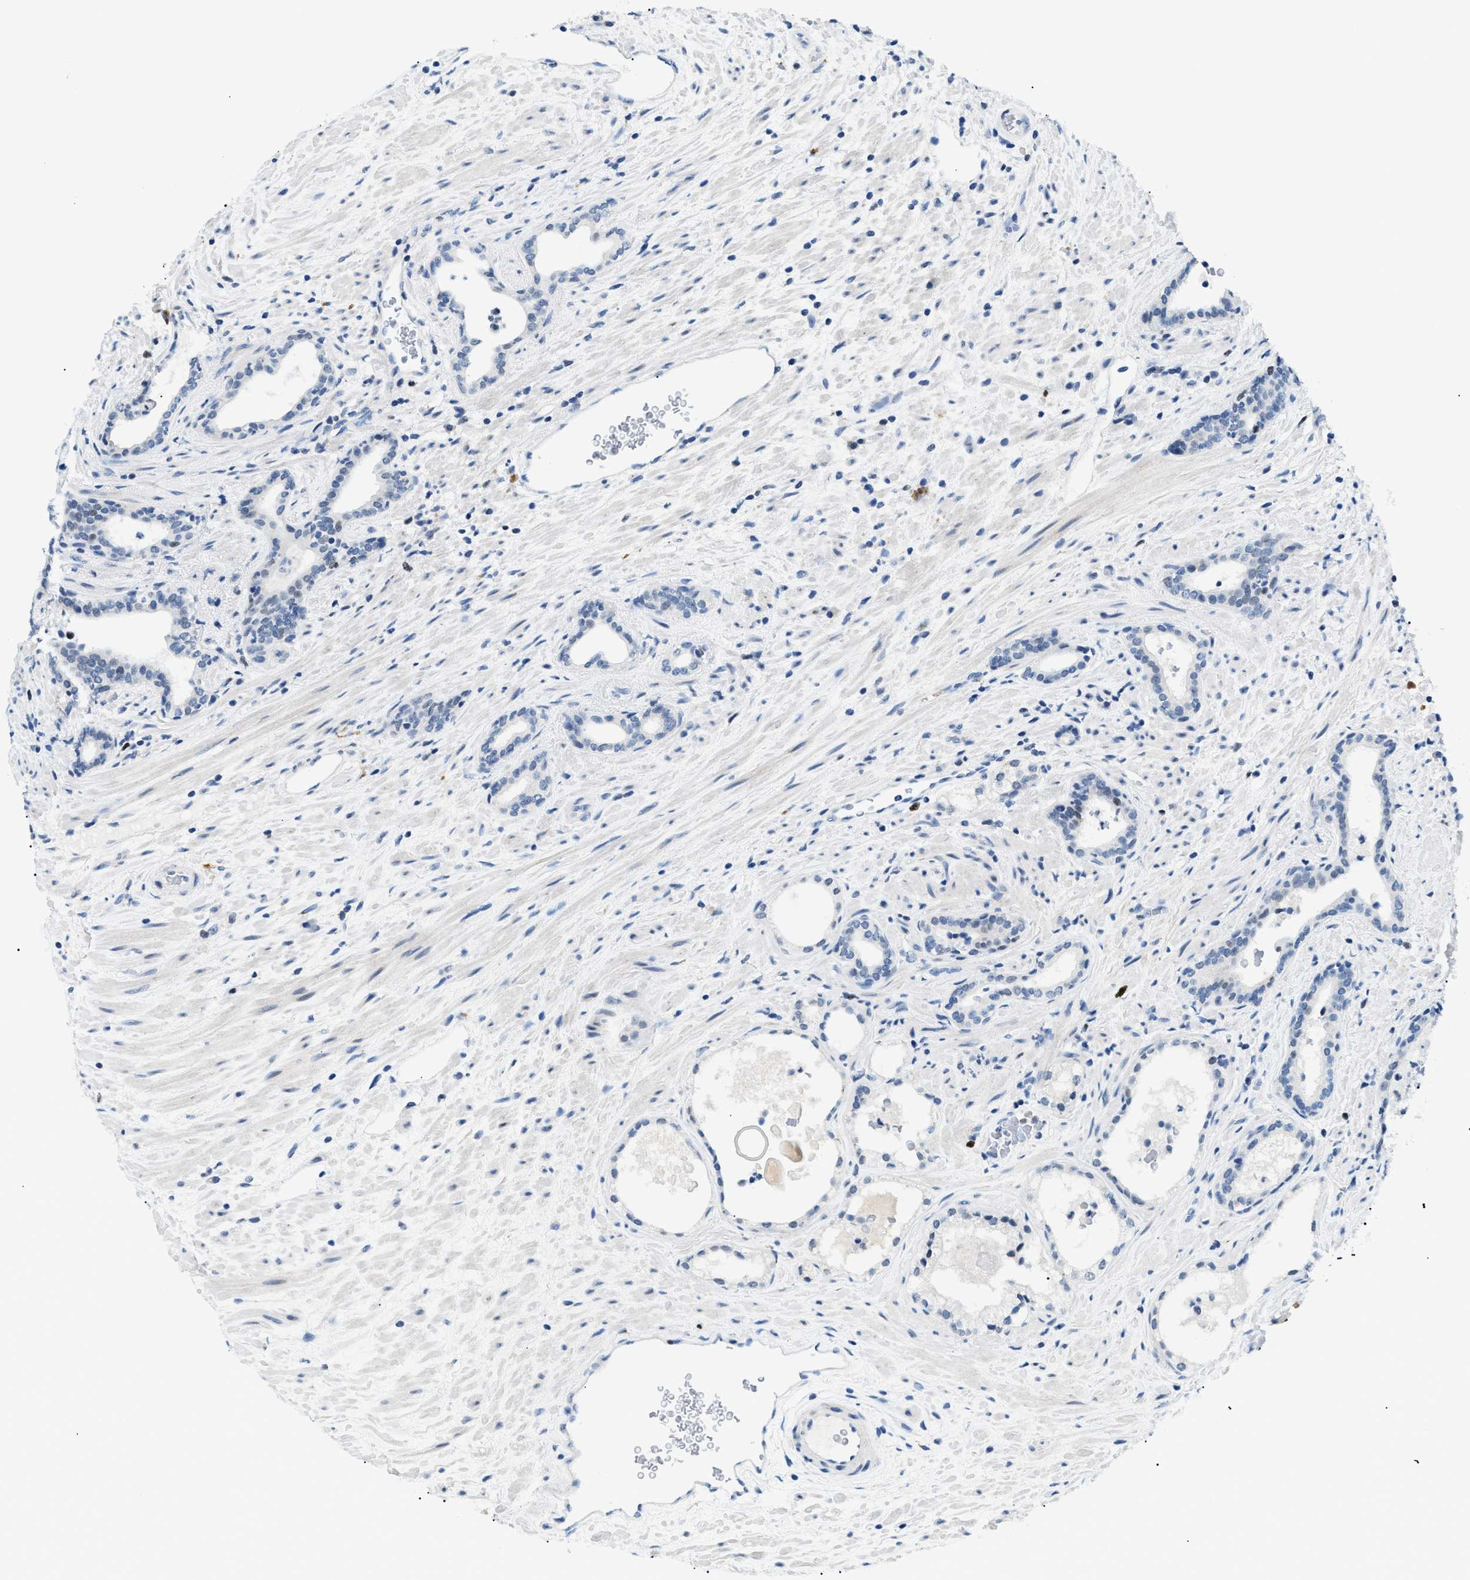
{"staining": {"intensity": "negative", "quantity": "none", "location": "none"}, "tissue": "prostate cancer", "cell_type": "Tumor cells", "image_type": "cancer", "snomed": [{"axis": "morphology", "description": "Adenocarcinoma, High grade"}, {"axis": "topography", "description": "Prostate"}], "caption": "Tumor cells show no significant staining in prostate cancer (adenocarcinoma (high-grade)). The staining is performed using DAB (3,3'-diaminobenzidine) brown chromogen with nuclei counter-stained in using hematoxylin.", "gene": "SMARCC1", "patient": {"sex": "male", "age": 71}}